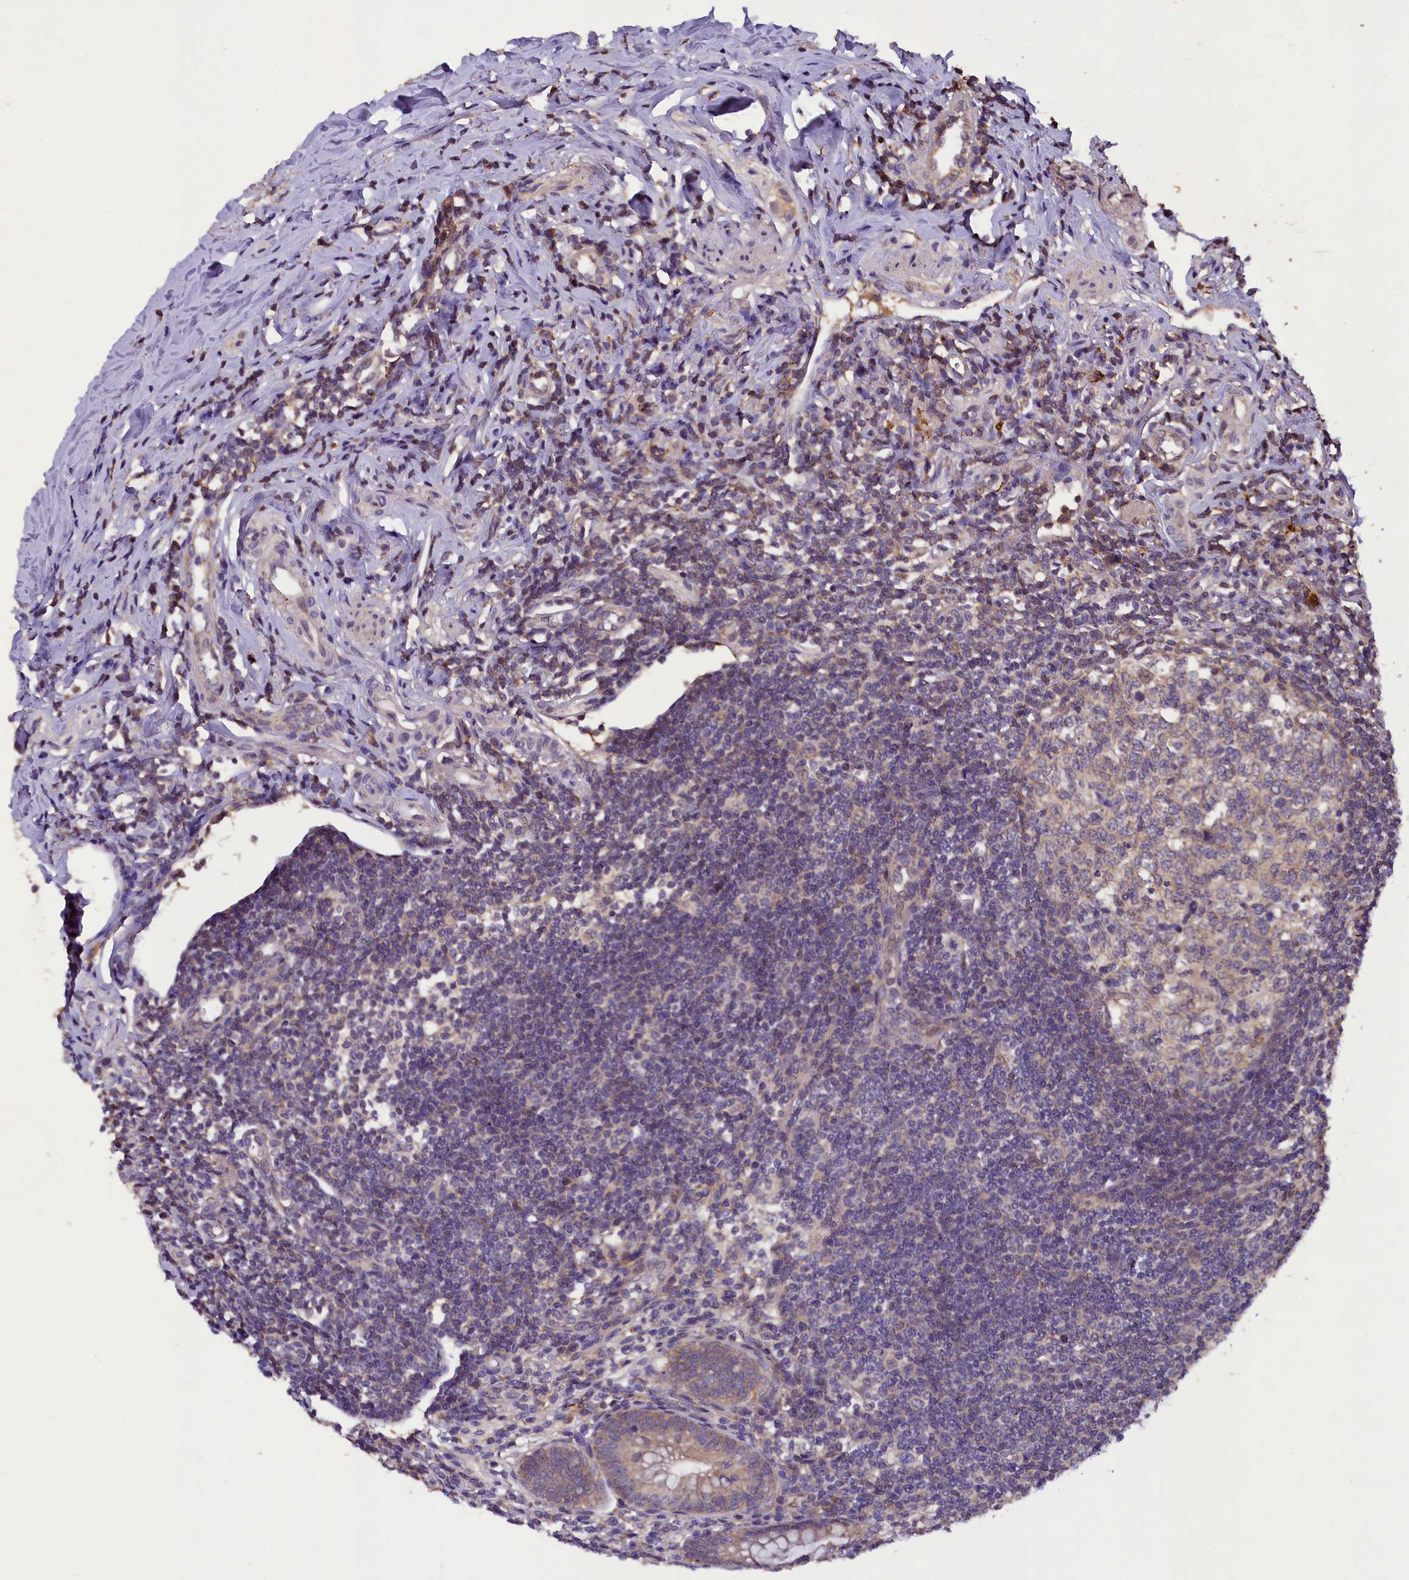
{"staining": {"intensity": "moderate", "quantity": ">75%", "location": "cytoplasmic/membranous"}, "tissue": "appendix", "cell_type": "Glandular cells", "image_type": "normal", "snomed": [{"axis": "morphology", "description": "Normal tissue, NOS"}, {"axis": "topography", "description": "Appendix"}], "caption": "Immunohistochemistry image of unremarkable appendix stained for a protein (brown), which displays medium levels of moderate cytoplasmic/membranous staining in about >75% of glandular cells.", "gene": "PLXNB1", "patient": {"sex": "female", "age": 33}}